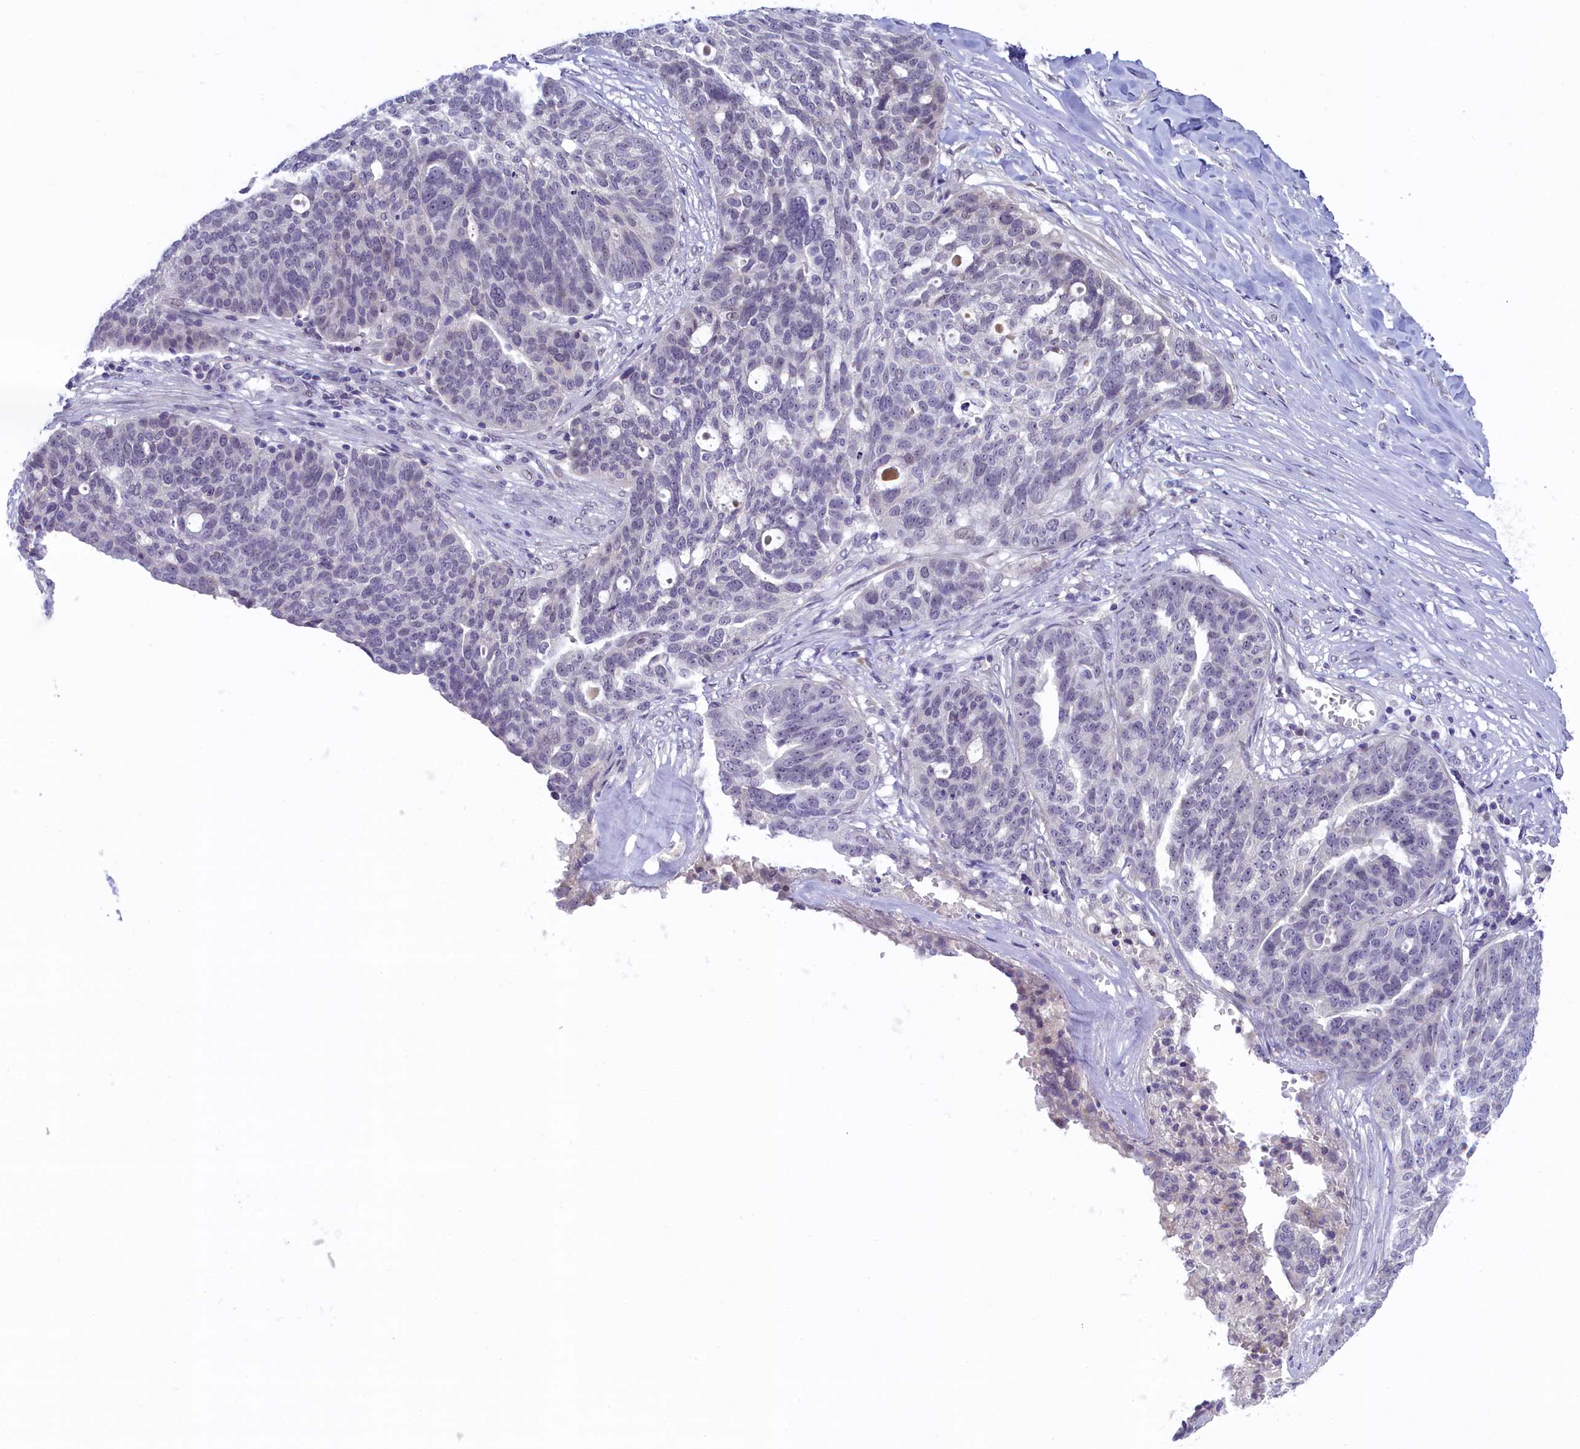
{"staining": {"intensity": "negative", "quantity": "none", "location": "none"}, "tissue": "ovarian cancer", "cell_type": "Tumor cells", "image_type": "cancer", "snomed": [{"axis": "morphology", "description": "Cystadenocarcinoma, serous, NOS"}, {"axis": "topography", "description": "Ovary"}], "caption": "This is an IHC histopathology image of human ovarian cancer. There is no expression in tumor cells.", "gene": "CRAMP1", "patient": {"sex": "female", "age": 59}}